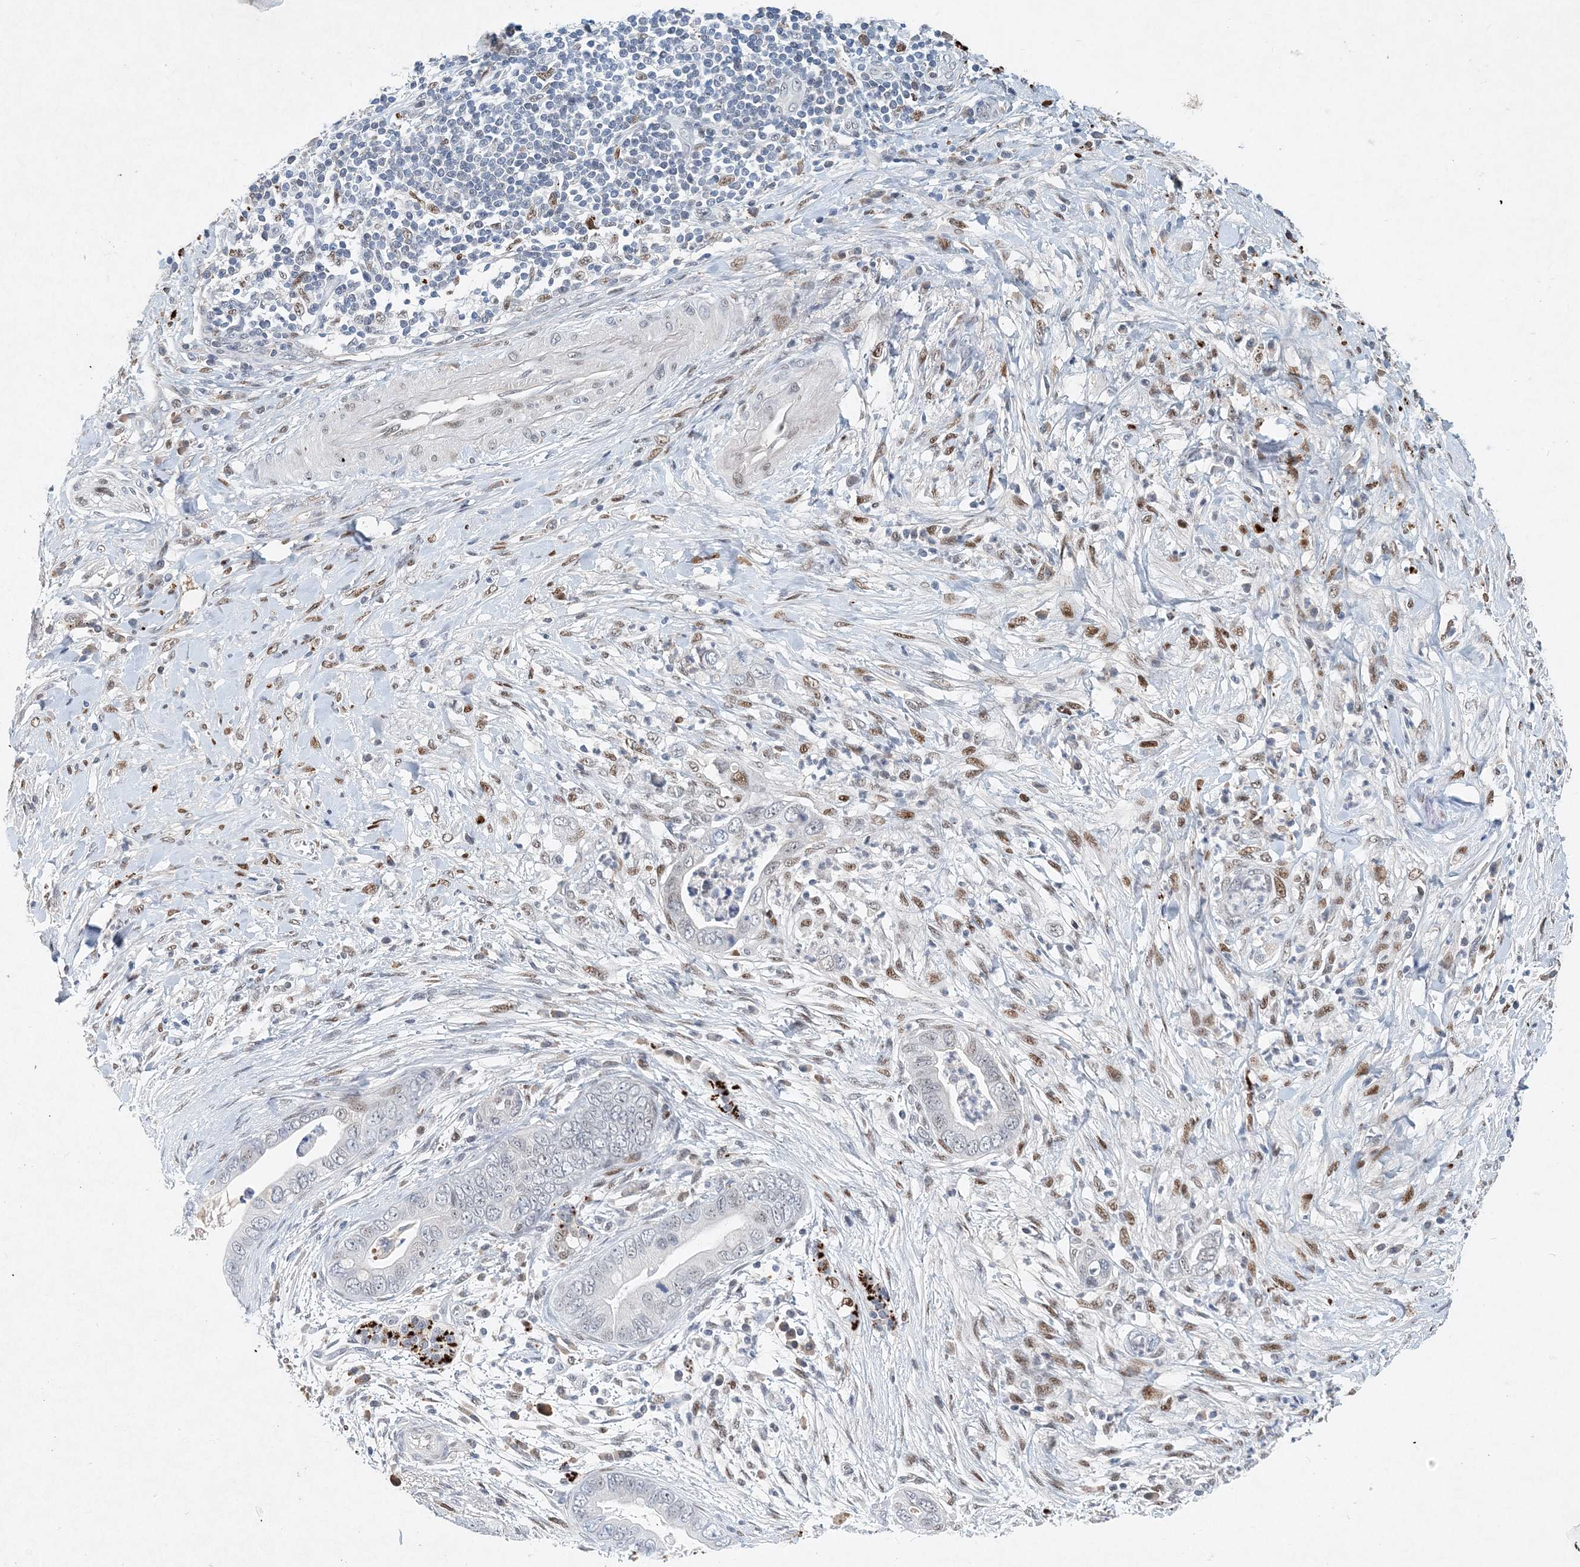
{"staining": {"intensity": "negative", "quantity": "none", "location": "none"}, "tissue": "pancreatic cancer", "cell_type": "Tumor cells", "image_type": "cancer", "snomed": [{"axis": "morphology", "description": "Adenocarcinoma, NOS"}, {"axis": "topography", "description": "Pancreas"}], "caption": "This histopathology image is of adenocarcinoma (pancreatic) stained with immunohistochemistry (IHC) to label a protein in brown with the nuclei are counter-stained blue. There is no positivity in tumor cells.", "gene": "KPNA4", "patient": {"sex": "male", "age": 75}}